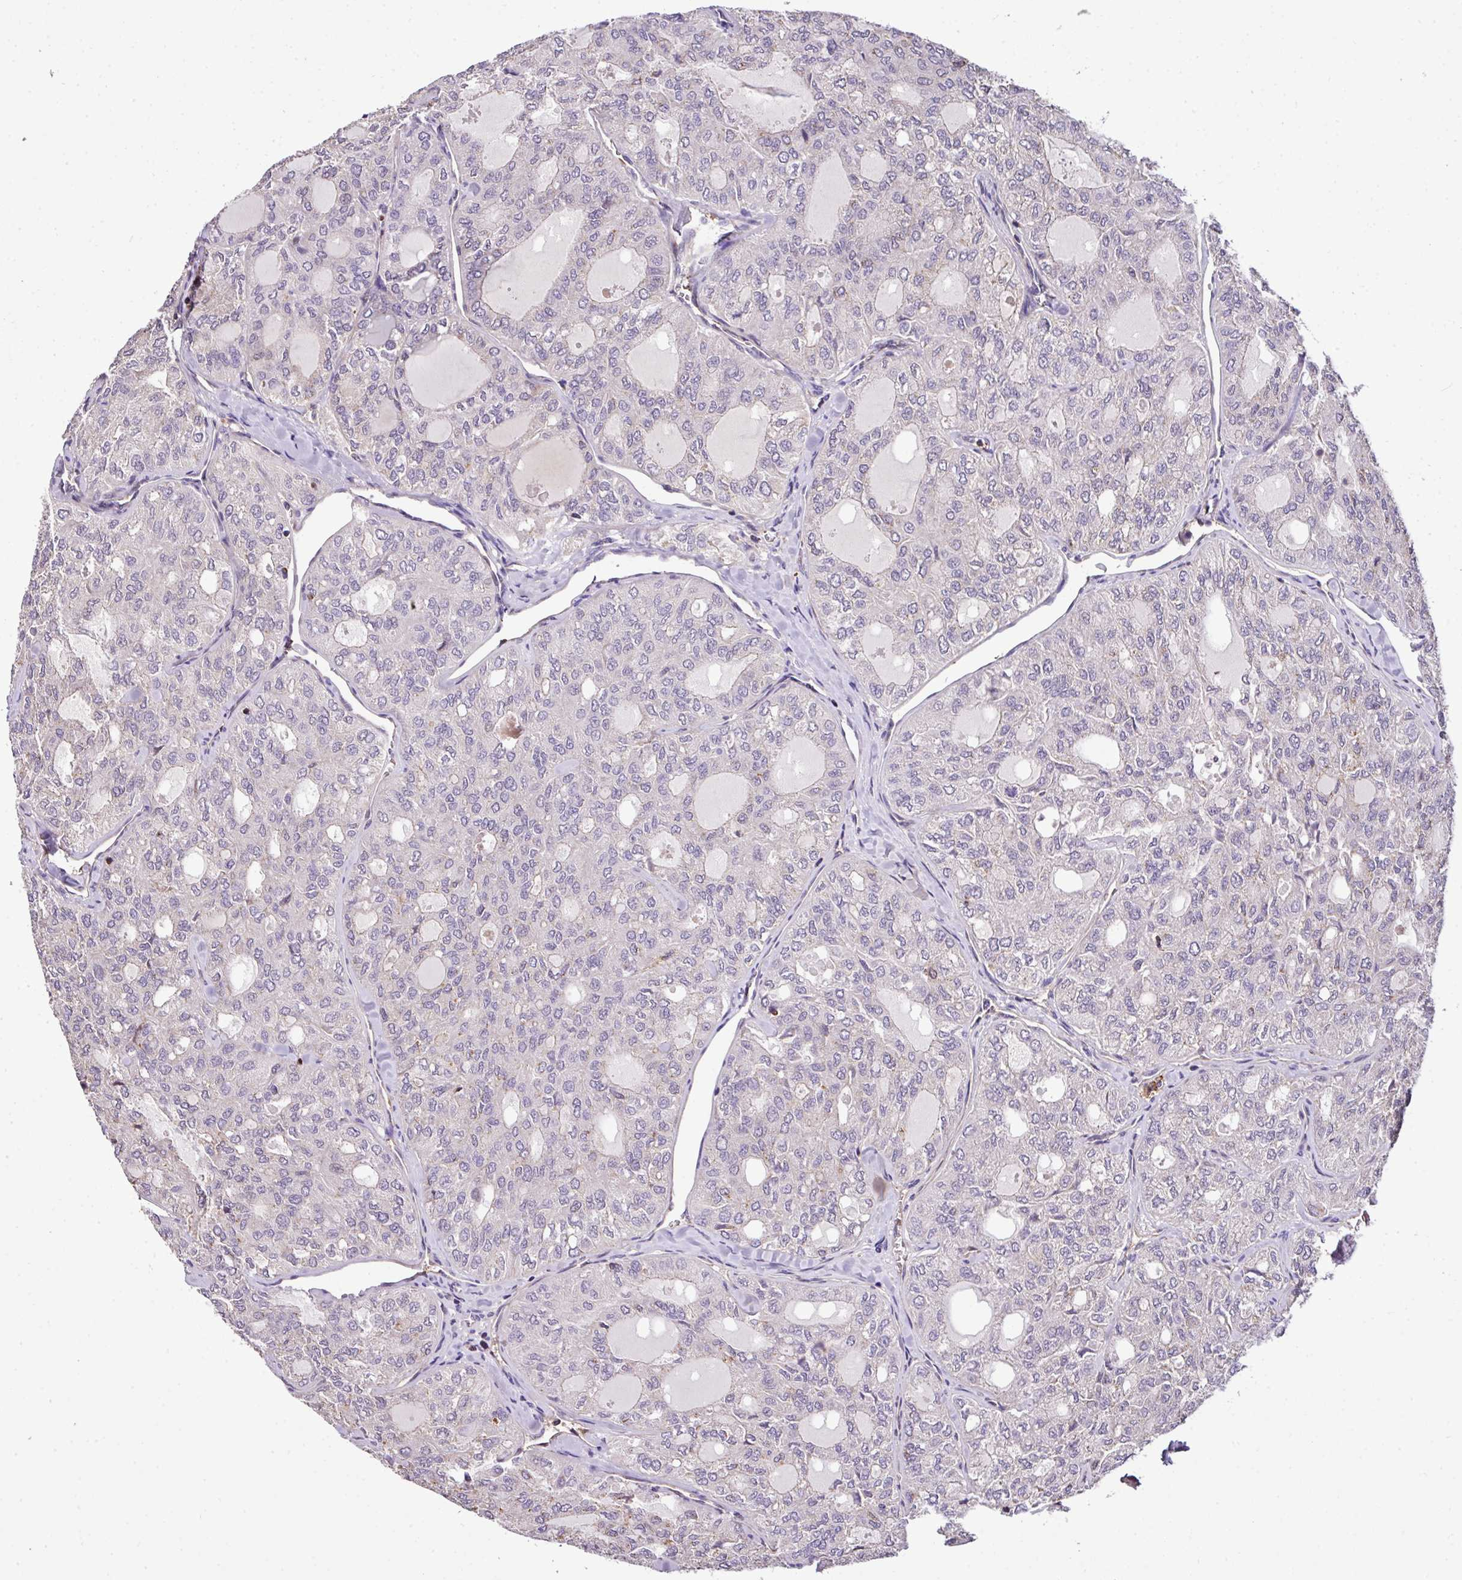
{"staining": {"intensity": "negative", "quantity": "none", "location": "none"}, "tissue": "thyroid cancer", "cell_type": "Tumor cells", "image_type": "cancer", "snomed": [{"axis": "morphology", "description": "Follicular adenoma carcinoma, NOS"}, {"axis": "topography", "description": "Thyroid gland"}], "caption": "Immunohistochemical staining of human thyroid cancer (follicular adenoma carcinoma) displays no significant expression in tumor cells. (DAB IHC with hematoxylin counter stain).", "gene": "CASS4", "patient": {"sex": "male", "age": 75}}